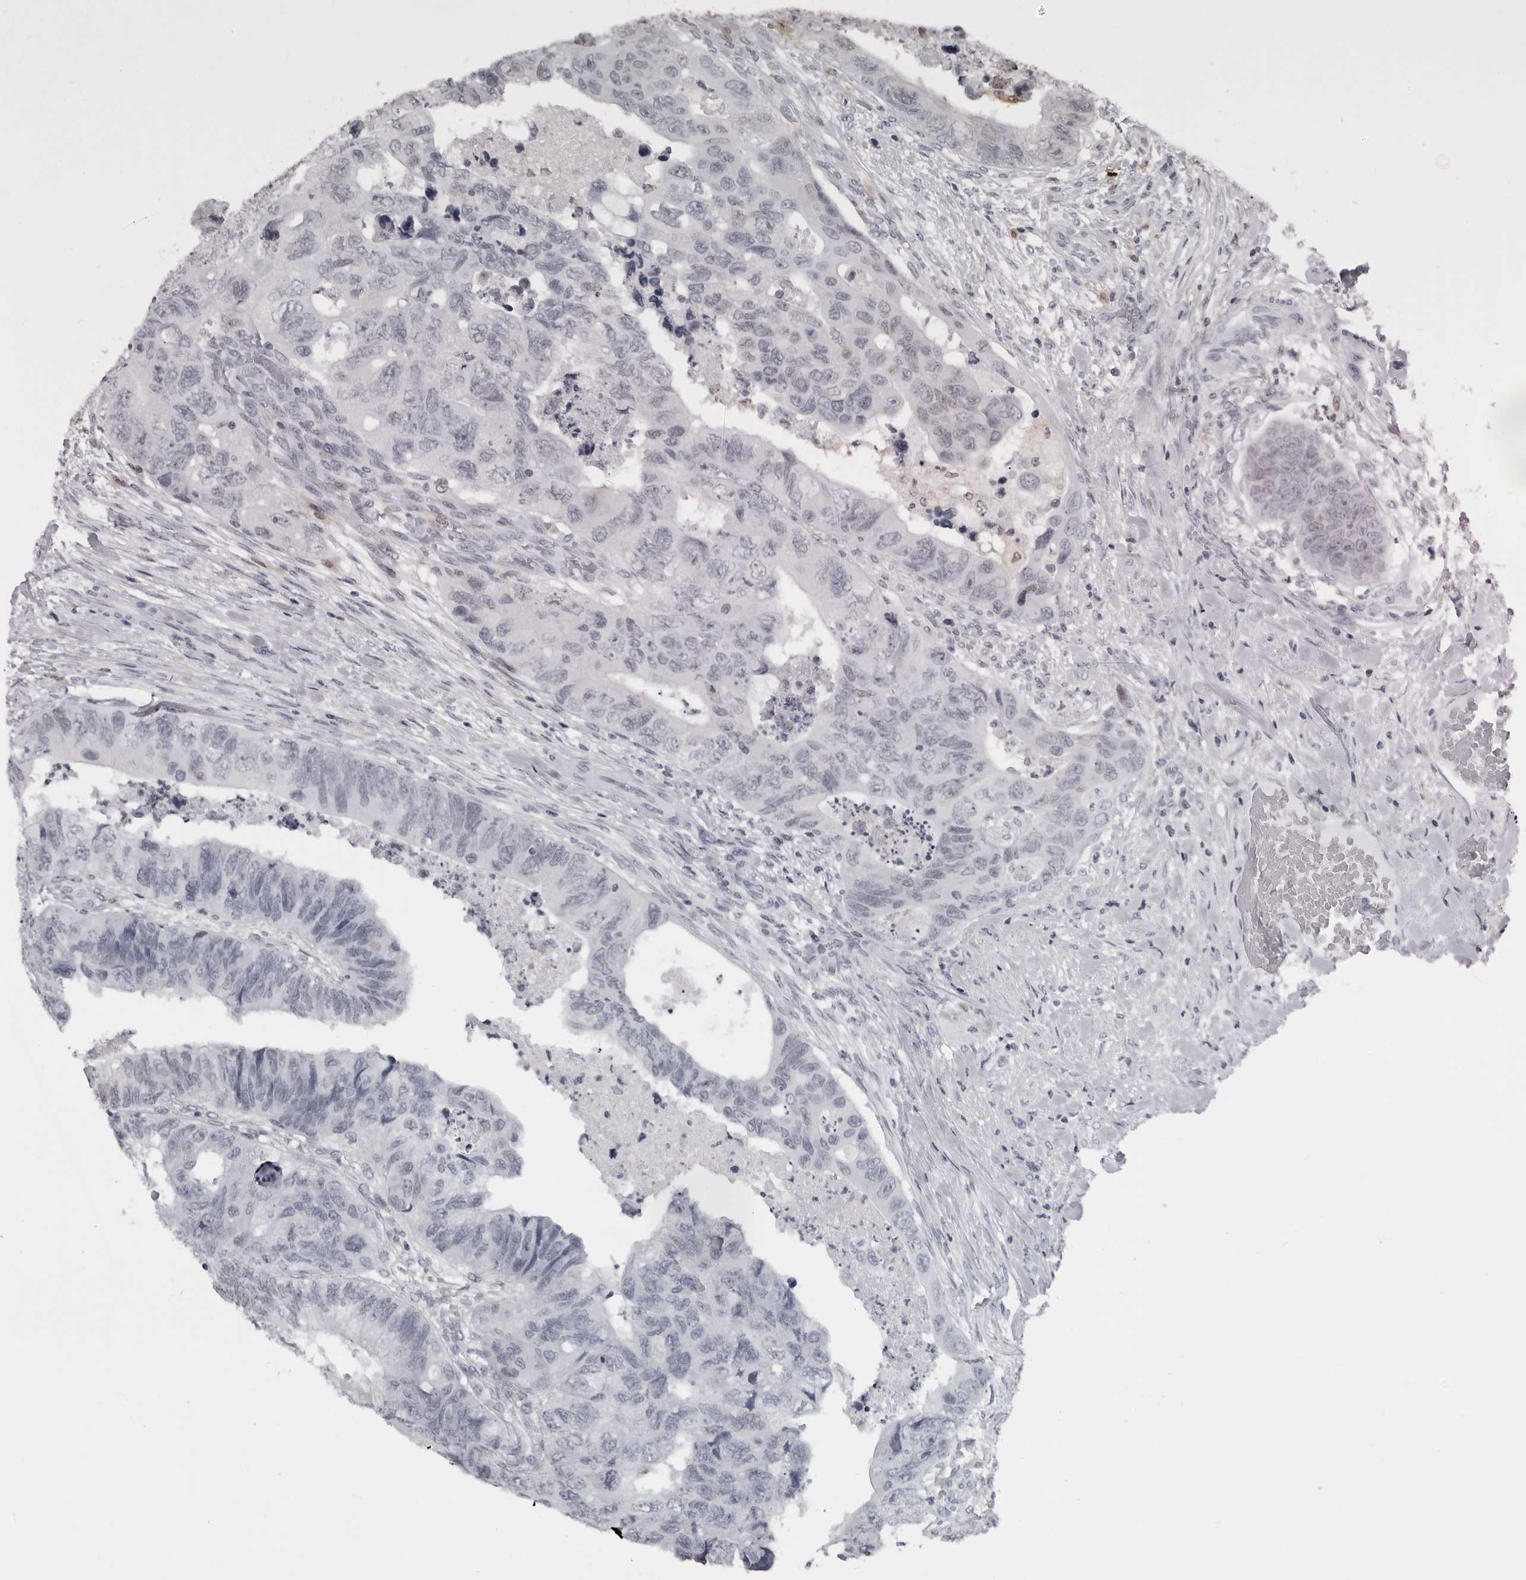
{"staining": {"intensity": "negative", "quantity": "none", "location": "none"}, "tissue": "colorectal cancer", "cell_type": "Tumor cells", "image_type": "cancer", "snomed": [{"axis": "morphology", "description": "Adenocarcinoma, NOS"}, {"axis": "topography", "description": "Rectum"}], "caption": "High magnification brightfield microscopy of colorectal cancer stained with DAB (brown) and counterstained with hematoxylin (blue): tumor cells show no significant positivity. Nuclei are stained in blue.", "gene": "LZIC", "patient": {"sex": "male", "age": 63}}